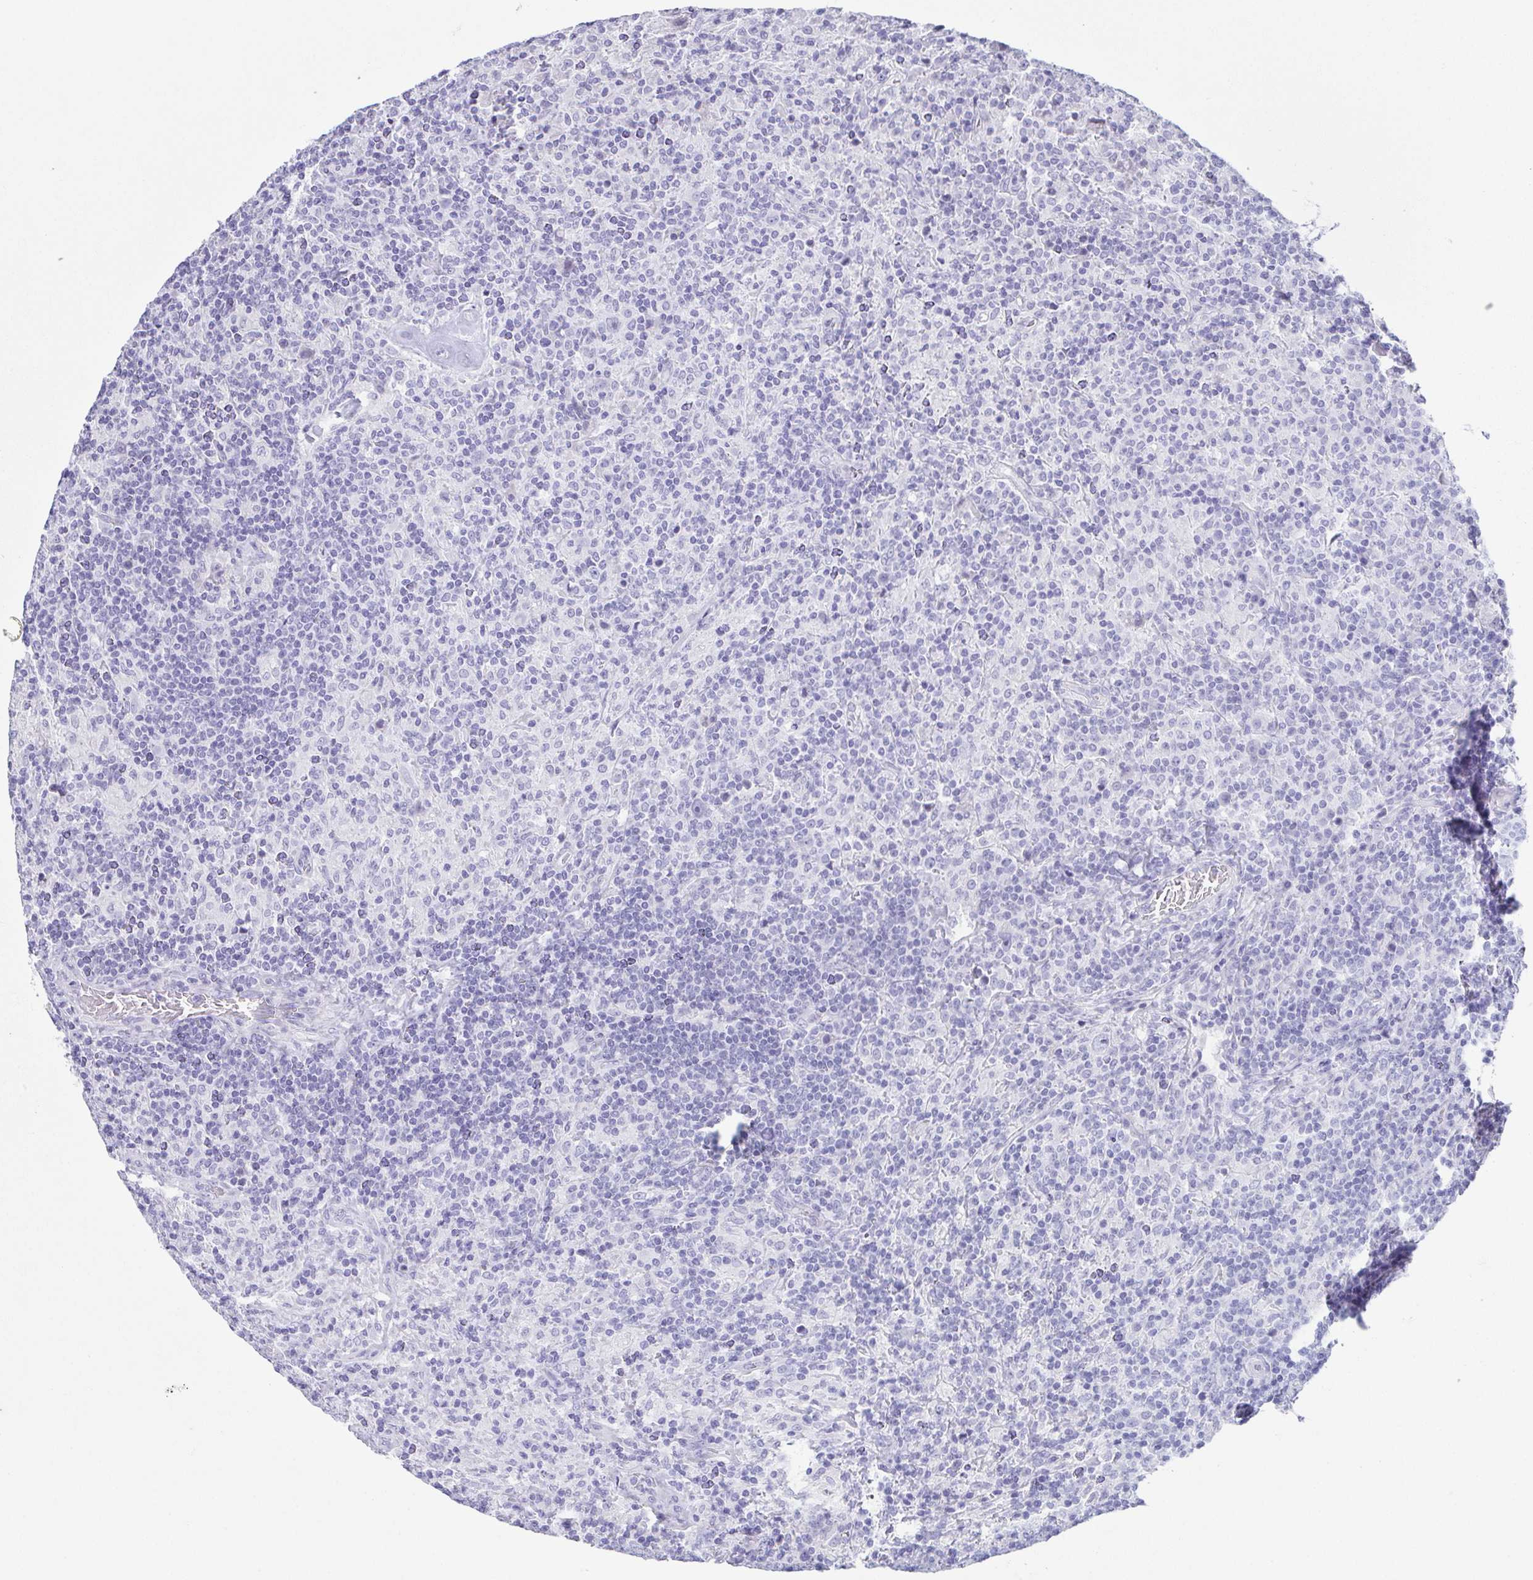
{"staining": {"intensity": "negative", "quantity": "none", "location": "none"}, "tissue": "lymphoma", "cell_type": "Tumor cells", "image_type": "cancer", "snomed": [{"axis": "morphology", "description": "Hodgkin's disease, NOS"}, {"axis": "topography", "description": "Lymph node"}], "caption": "An image of Hodgkin's disease stained for a protein demonstrates no brown staining in tumor cells.", "gene": "TEX19", "patient": {"sex": "male", "age": 70}}